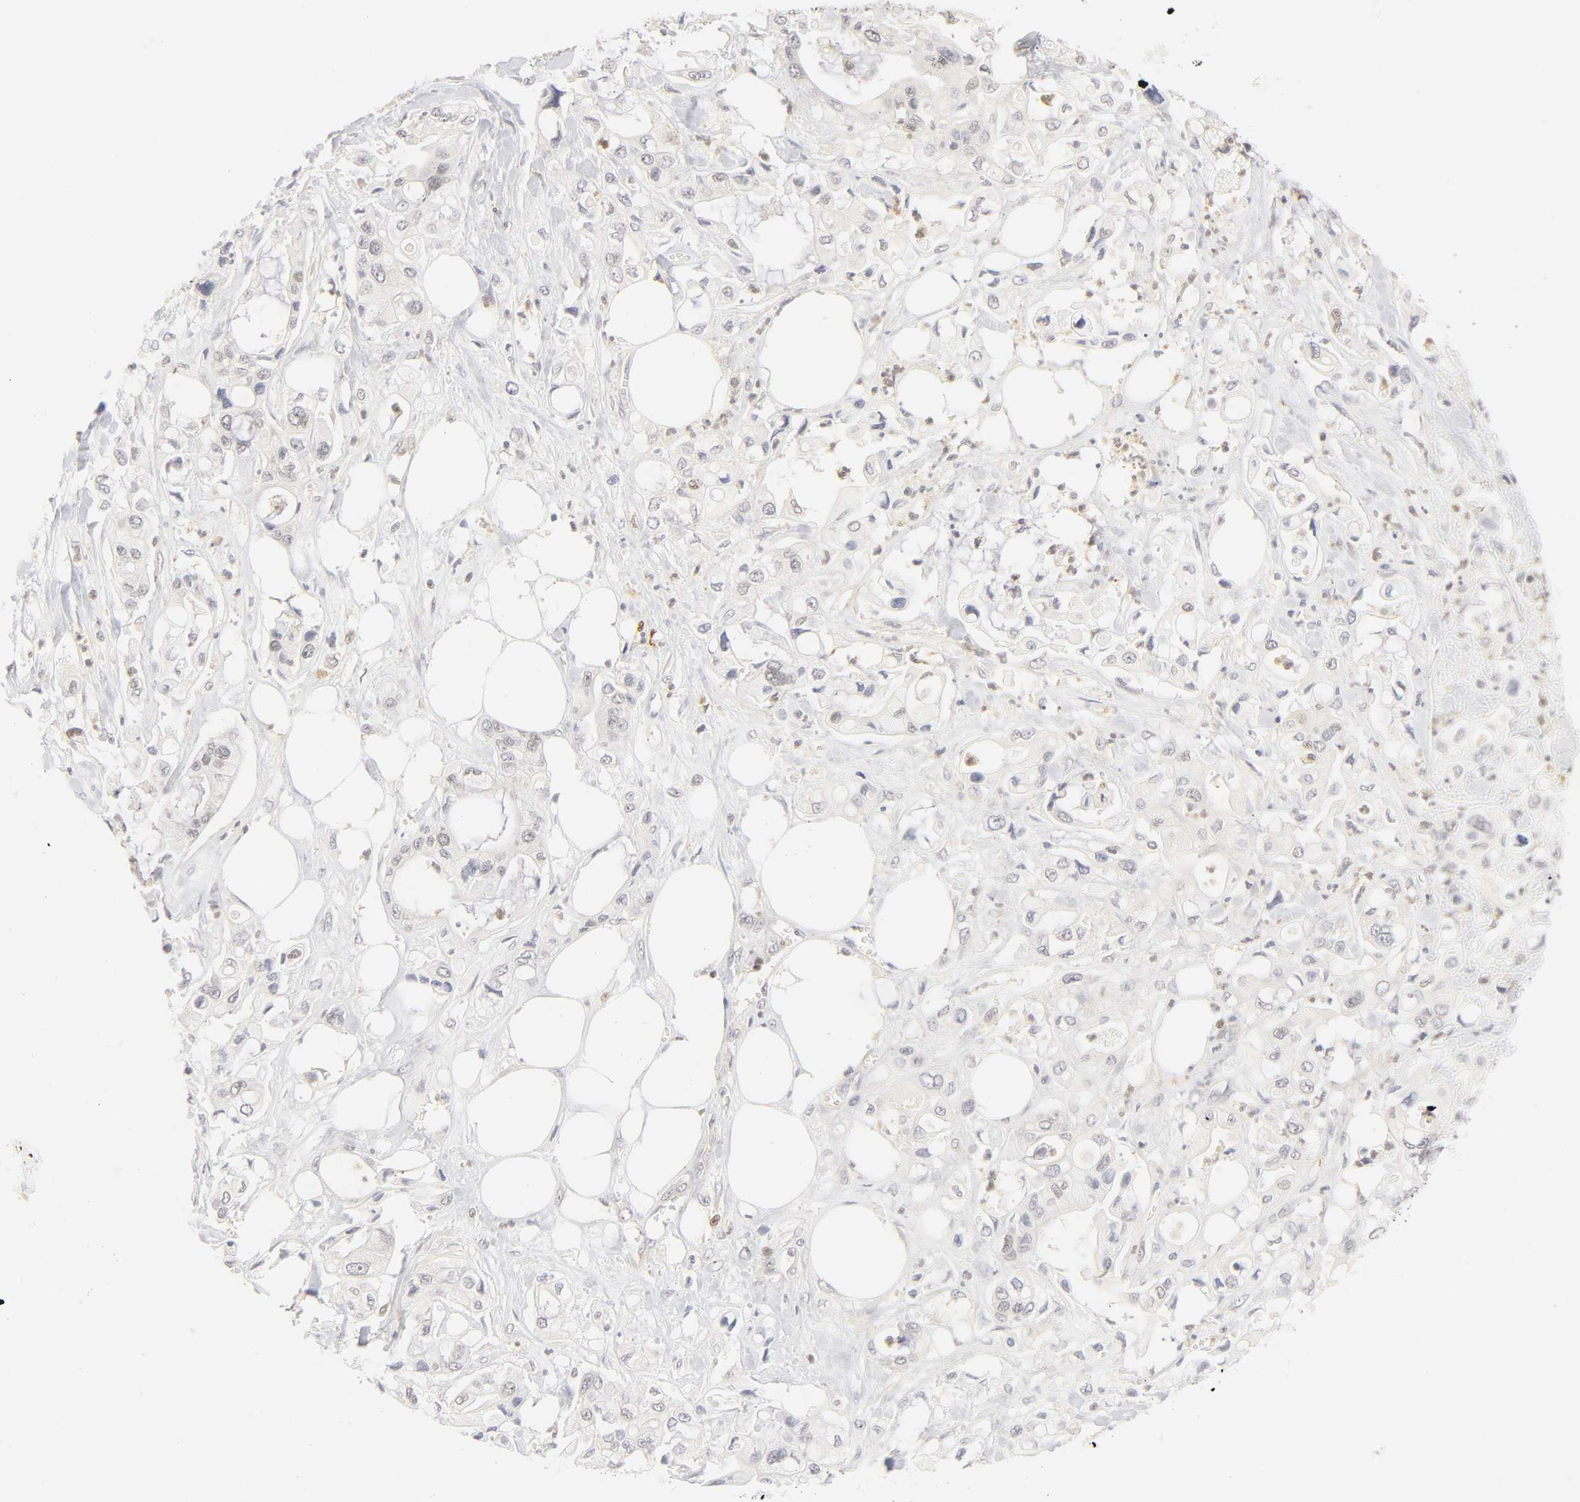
{"staining": {"intensity": "negative", "quantity": "none", "location": "none"}, "tissue": "pancreatic cancer", "cell_type": "Tumor cells", "image_type": "cancer", "snomed": [{"axis": "morphology", "description": "Adenocarcinoma, NOS"}, {"axis": "topography", "description": "Pancreas"}], "caption": "This is an immunohistochemistry (IHC) histopathology image of pancreatic adenocarcinoma. There is no expression in tumor cells.", "gene": "KIF2A", "patient": {"sex": "male", "age": 70}}